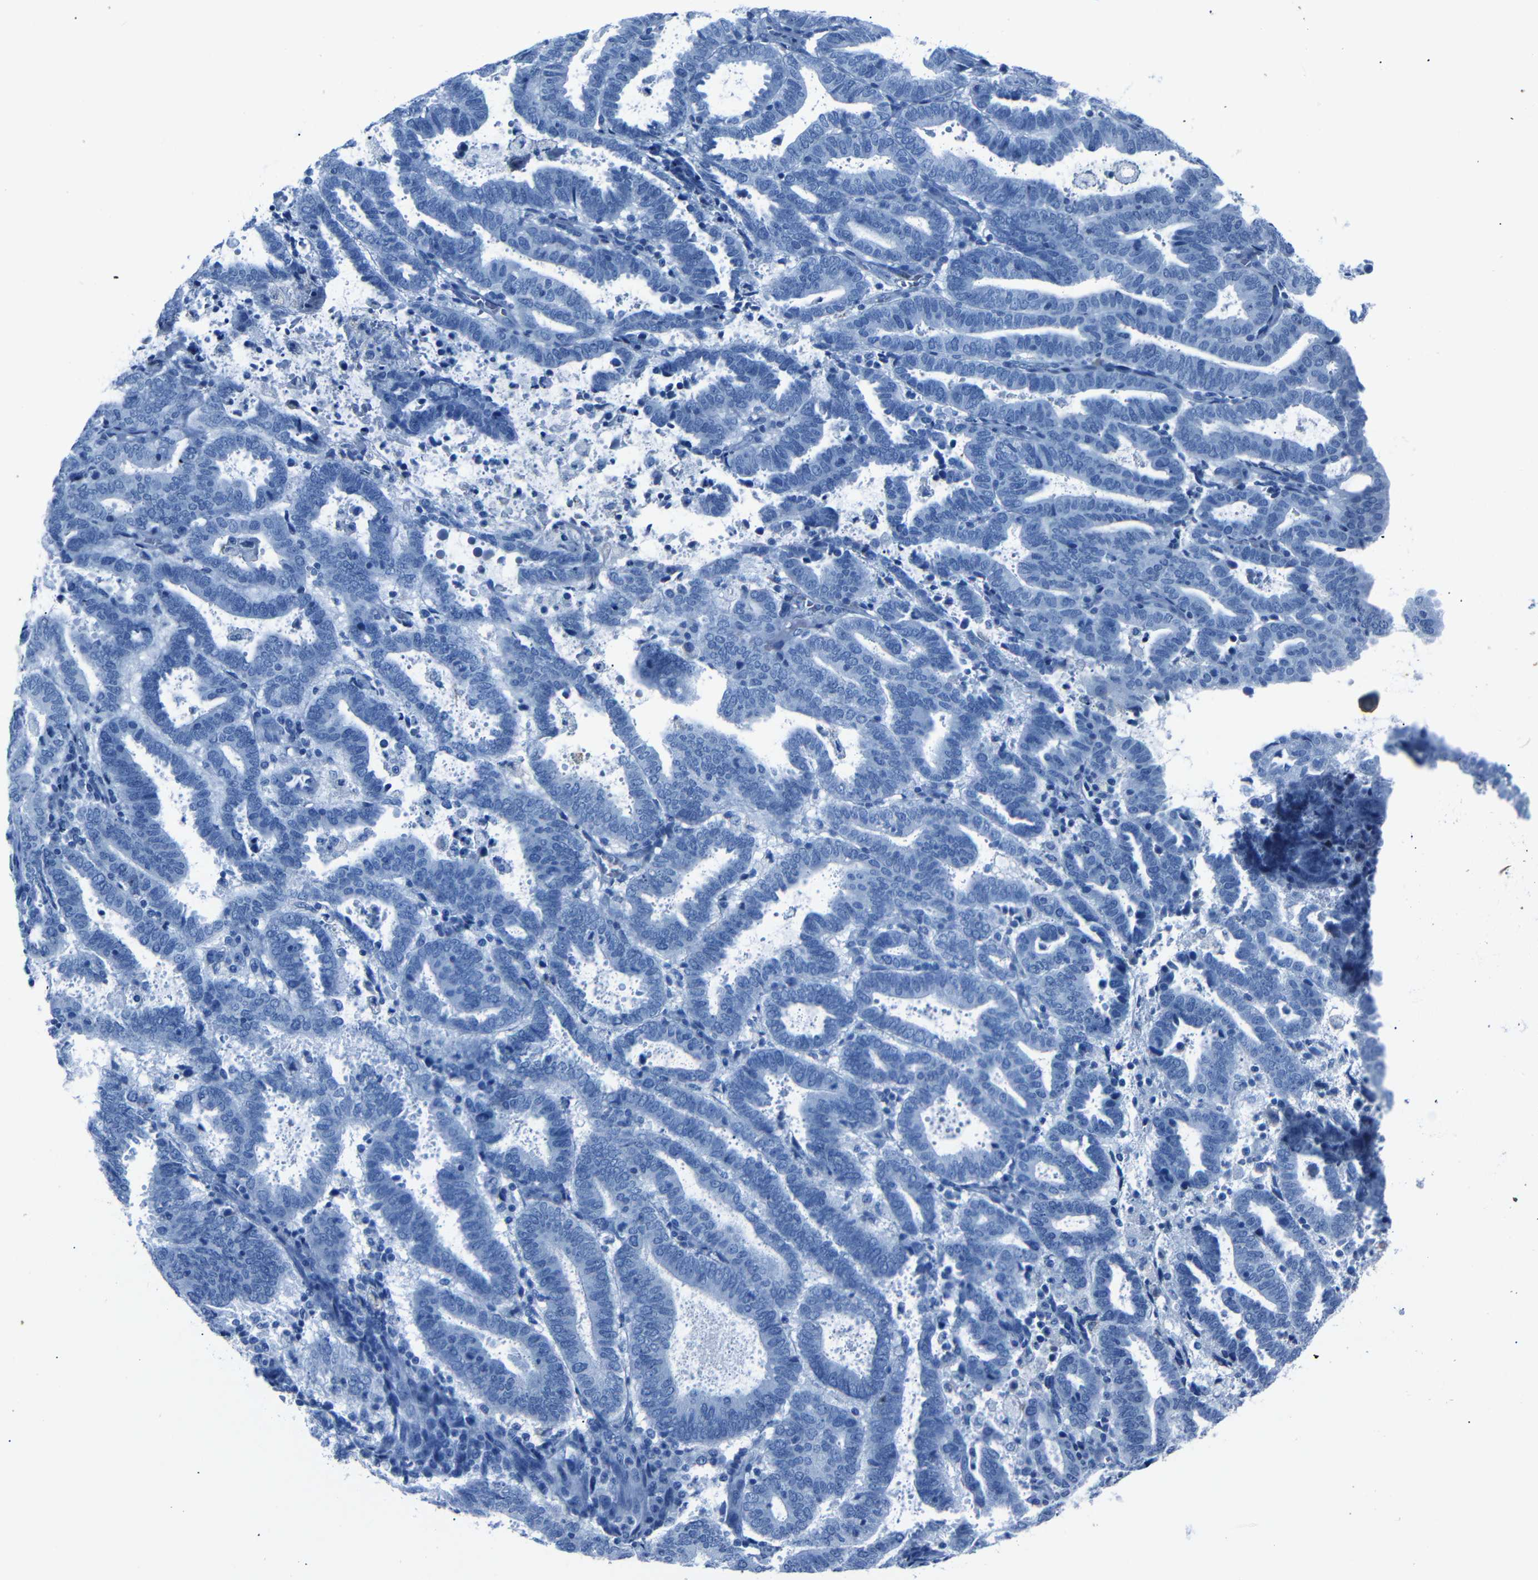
{"staining": {"intensity": "negative", "quantity": "none", "location": "none"}, "tissue": "endometrial cancer", "cell_type": "Tumor cells", "image_type": "cancer", "snomed": [{"axis": "morphology", "description": "Adenocarcinoma, NOS"}, {"axis": "topography", "description": "Uterus"}], "caption": "The image demonstrates no significant positivity in tumor cells of endometrial cancer (adenocarcinoma).", "gene": "CLDN11", "patient": {"sex": "female", "age": 83}}